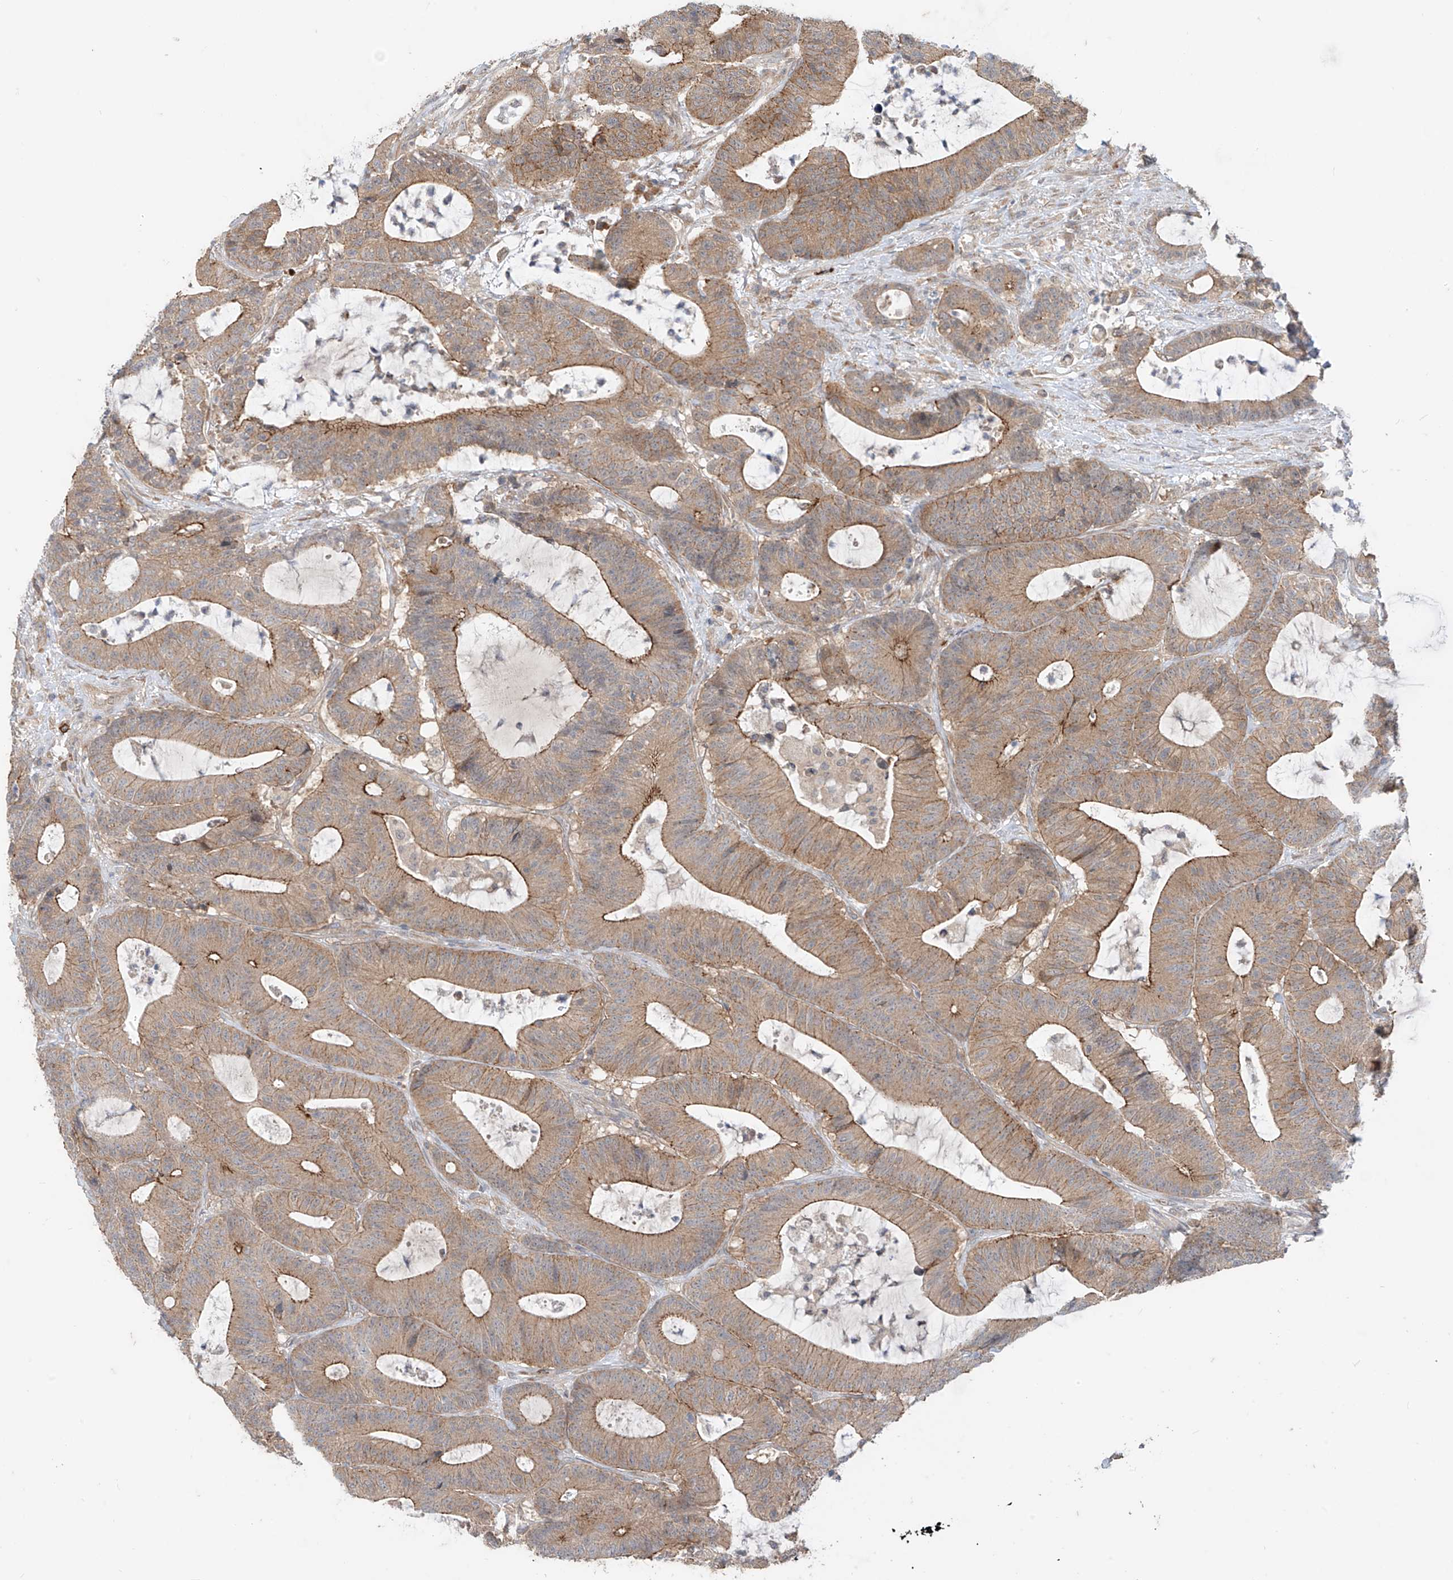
{"staining": {"intensity": "moderate", "quantity": ">75%", "location": "cytoplasmic/membranous"}, "tissue": "colorectal cancer", "cell_type": "Tumor cells", "image_type": "cancer", "snomed": [{"axis": "morphology", "description": "Adenocarcinoma, NOS"}, {"axis": "topography", "description": "Colon"}], "caption": "Colorectal cancer stained with a protein marker displays moderate staining in tumor cells.", "gene": "MTUS2", "patient": {"sex": "female", "age": 84}}